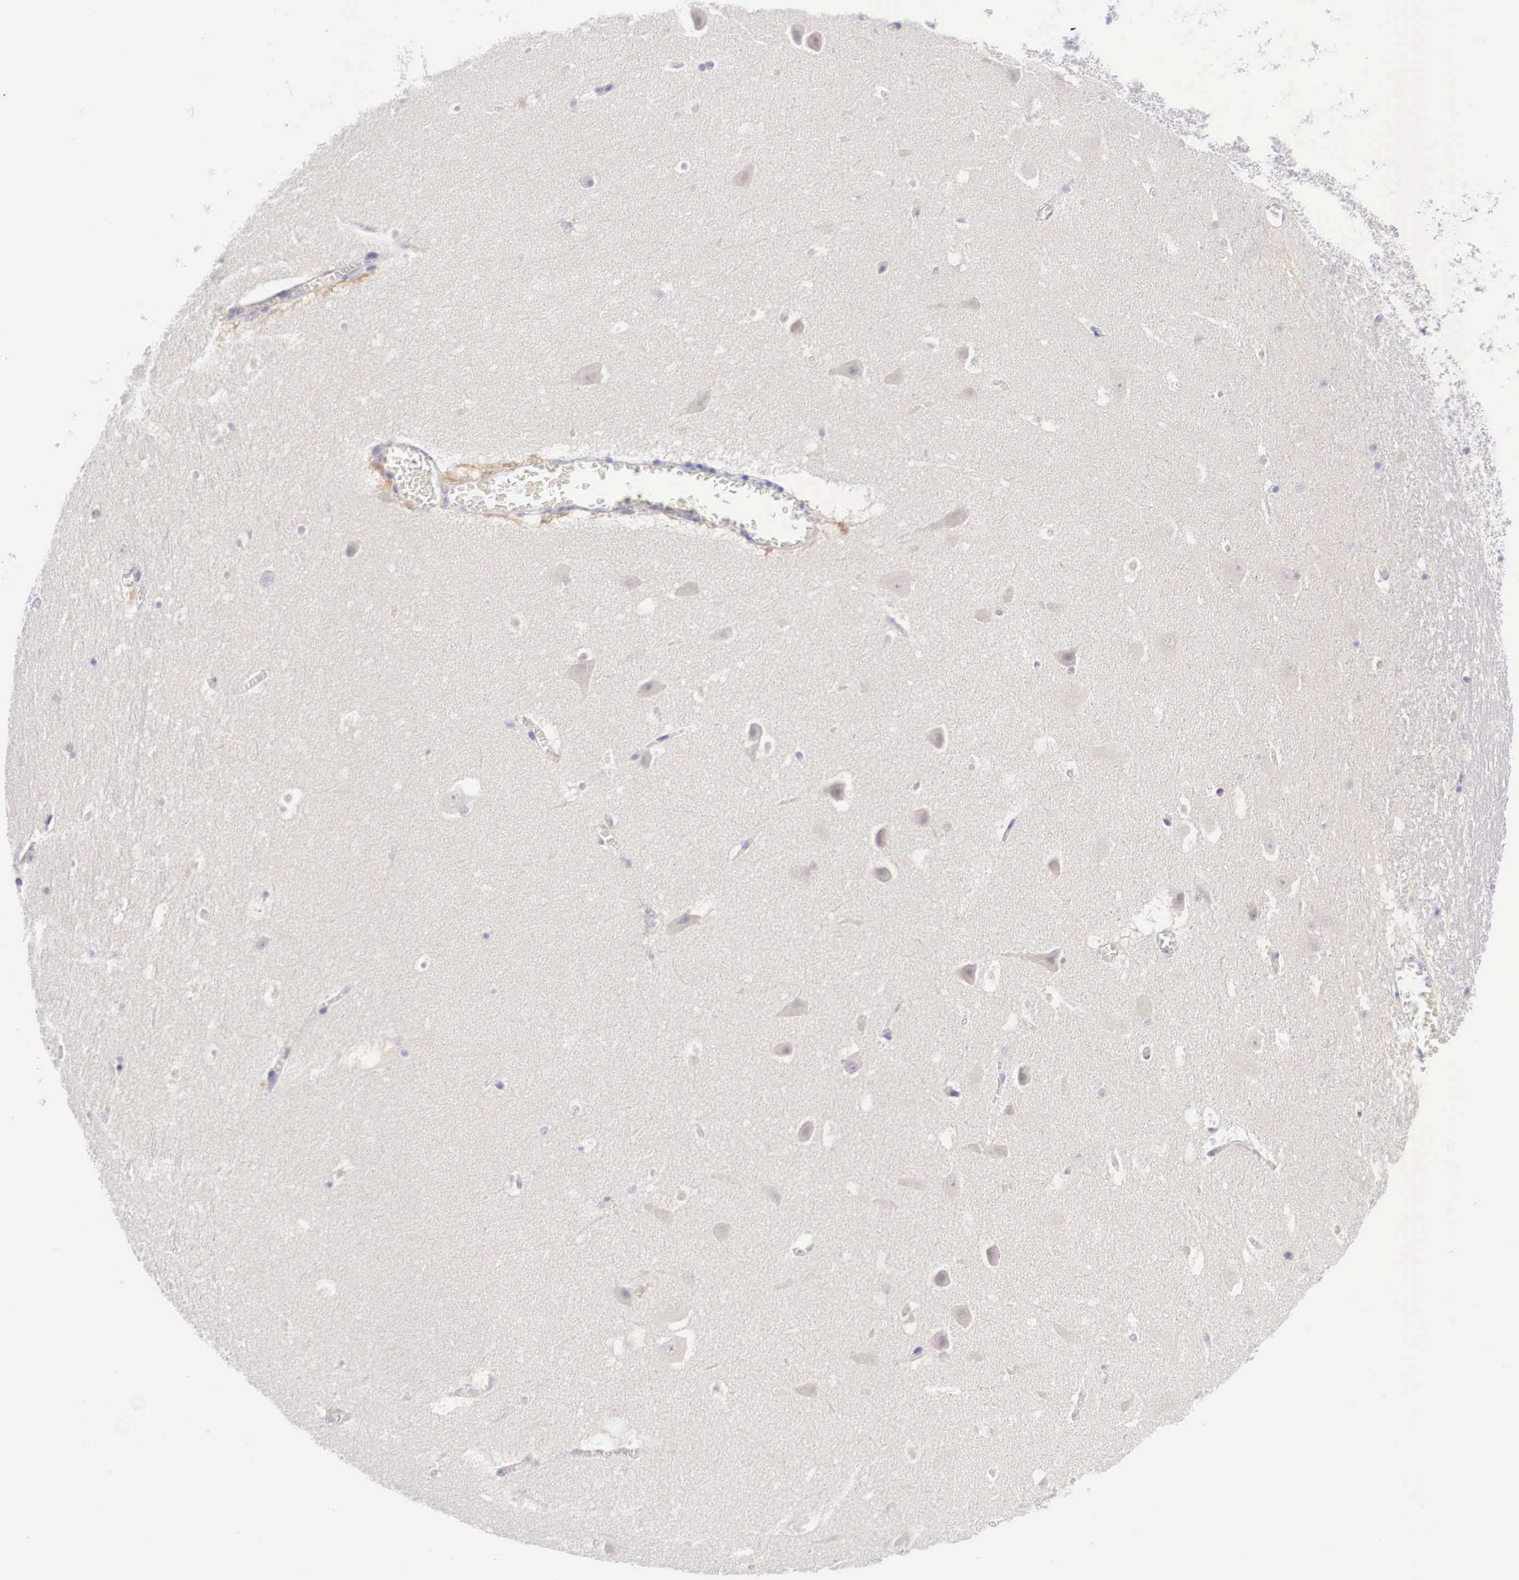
{"staining": {"intensity": "negative", "quantity": "none", "location": "none"}, "tissue": "hippocampus", "cell_type": "Glial cells", "image_type": "normal", "snomed": [{"axis": "morphology", "description": "Normal tissue, NOS"}, {"axis": "topography", "description": "Hippocampus"}], "caption": "High power microscopy image of an IHC photomicrograph of normal hippocampus, revealing no significant staining in glial cells.", "gene": "BCL6", "patient": {"sex": "male", "age": 45}}